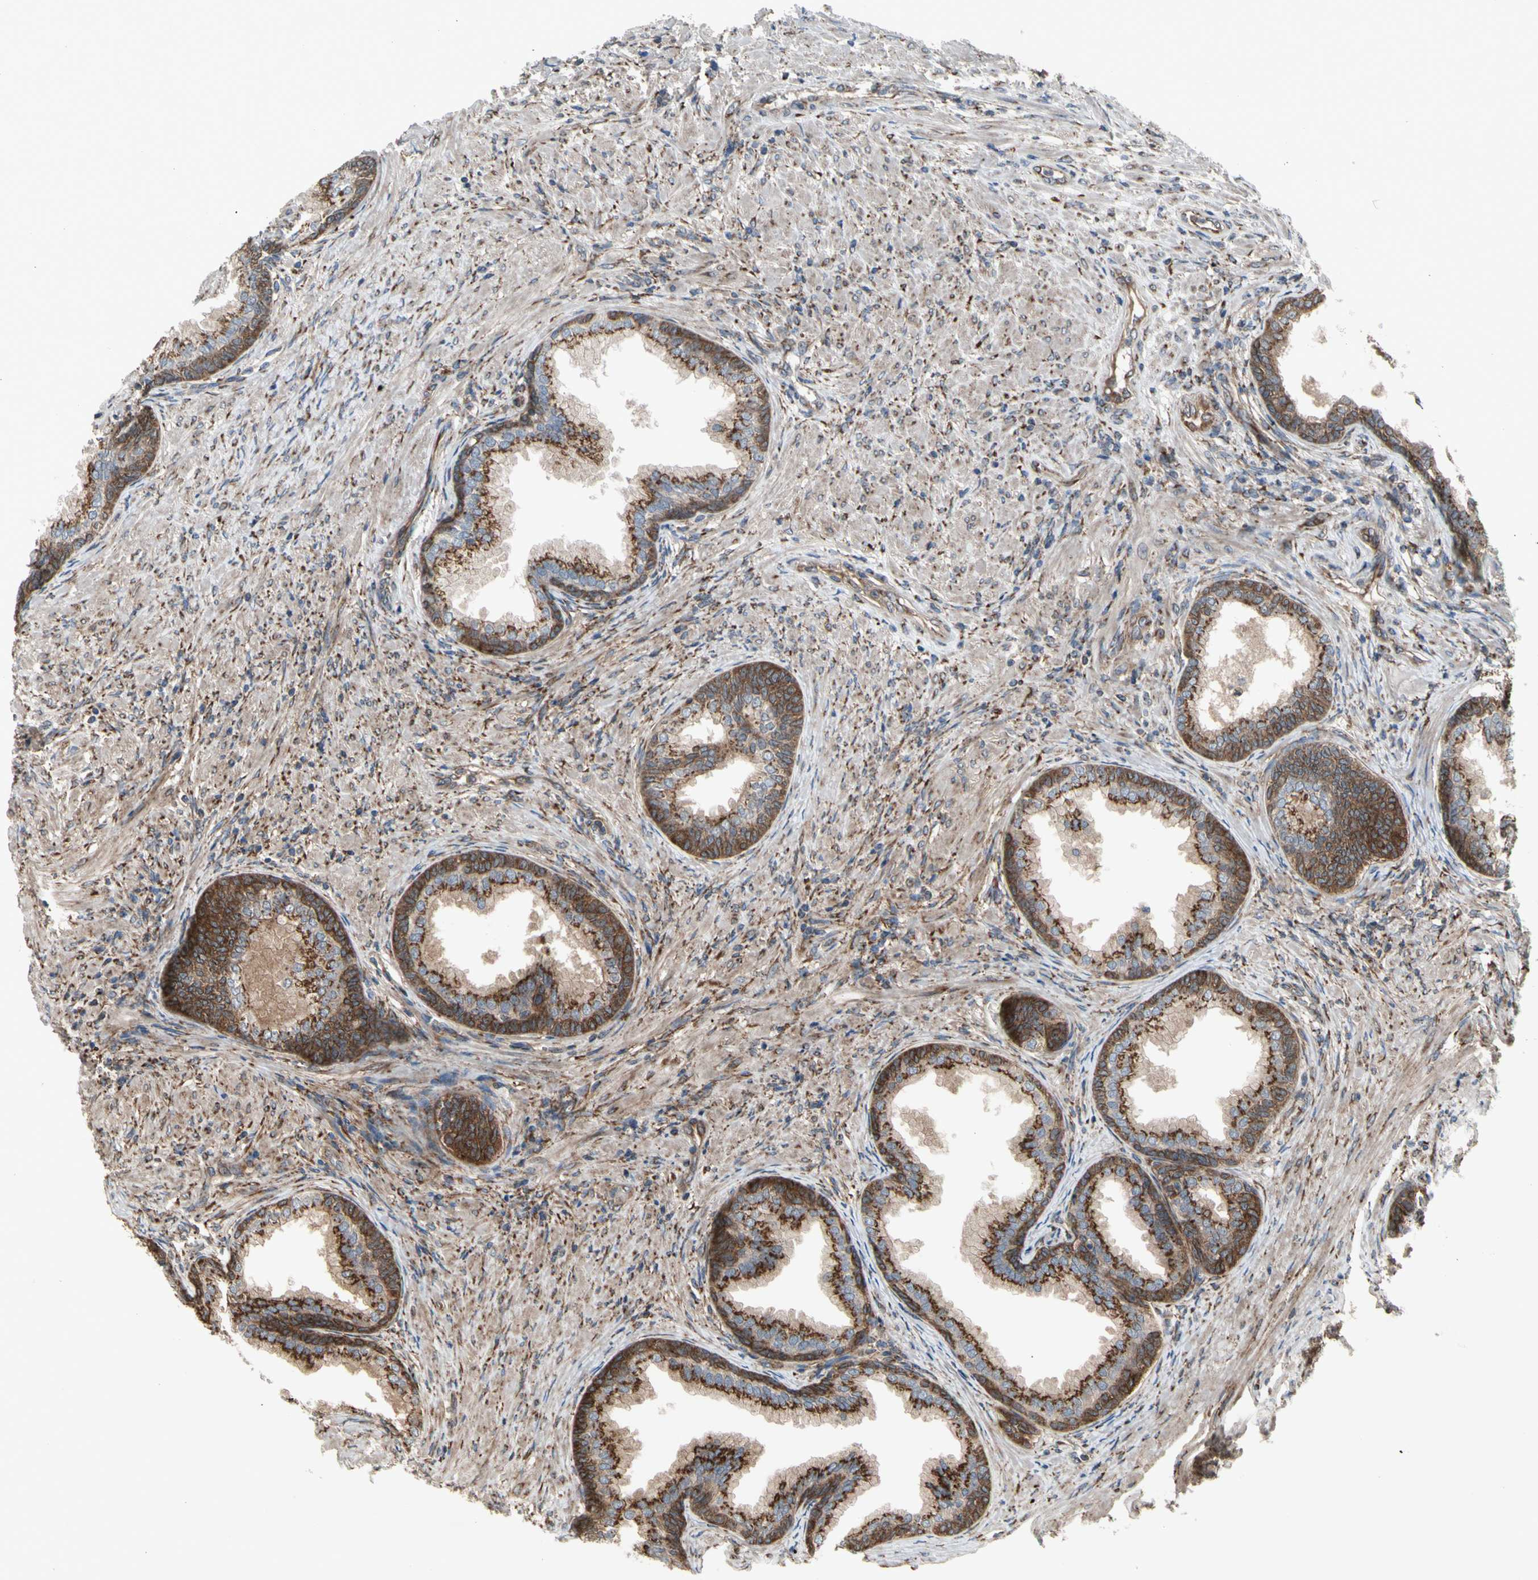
{"staining": {"intensity": "strong", "quantity": ">75%", "location": "cytoplasmic/membranous"}, "tissue": "prostate", "cell_type": "Glandular cells", "image_type": "normal", "snomed": [{"axis": "morphology", "description": "Normal tissue, NOS"}, {"axis": "topography", "description": "Prostate"}], "caption": "A brown stain highlights strong cytoplasmic/membranous staining of a protein in glandular cells of unremarkable prostate. The staining was performed using DAB to visualize the protein expression in brown, while the nuclei were stained in blue with hematoxylin (Magnification: 20x).", "gene": "SLC39A9", "patient": {"sex": "male", "age": 76}}